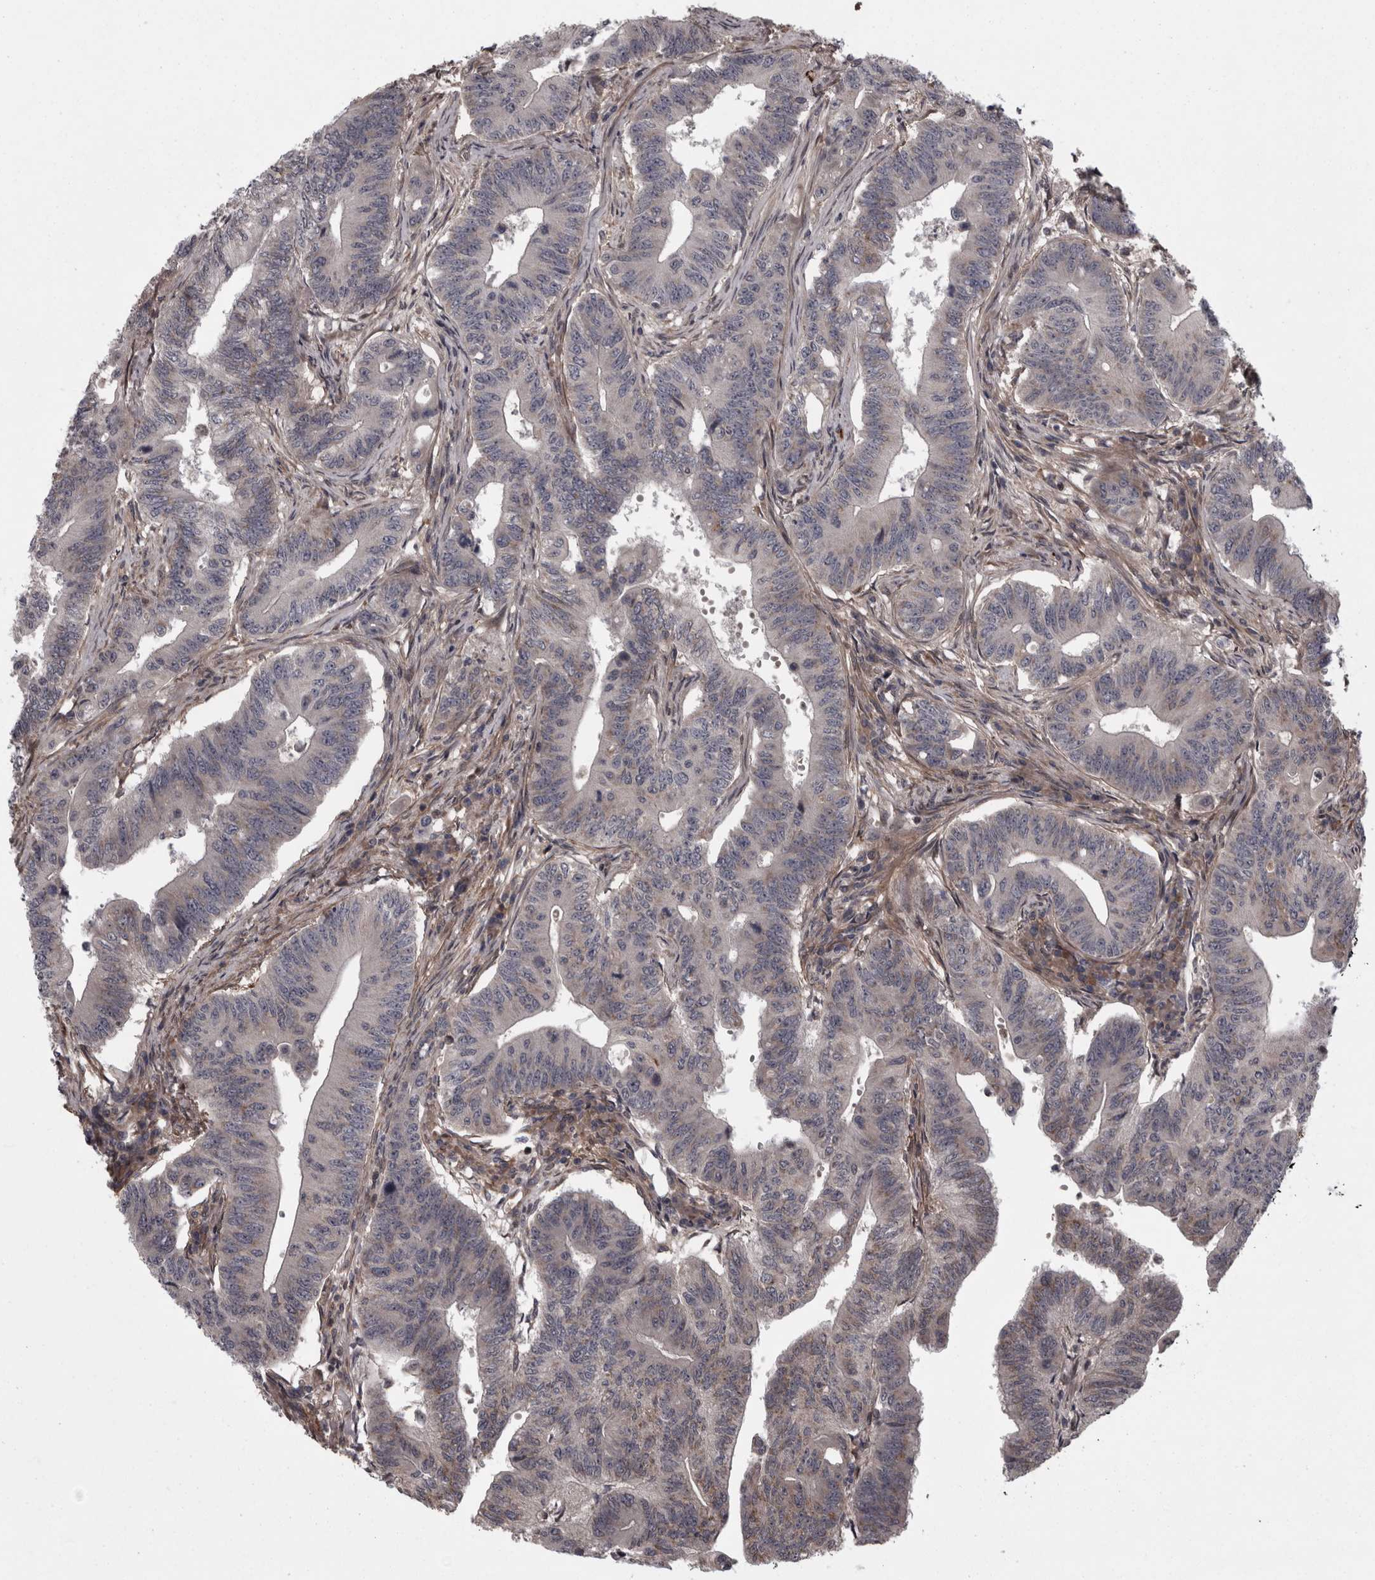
{"staining": {"intensity": "weak", "quantity": "<25%", "location": "cytoplasmic/membranous"}, "tissue": "colorectal cancer", "cell_type": "Tumor cells", "image_type": "cancer", "snomed": [{"axis": "morphology", "description": "Adenoma, NOS"}, {"axis": "morphology", "description": "Adenocarcinoma, NOS"}, {"axis": "topography", "description": "Colon"}], "caption": "Colorectal cancer was stained to show a protein in brown. There is no significant expression in tumor cells.", "gene": "RSU1", "patient": {"sex": "male", "age": 79}}